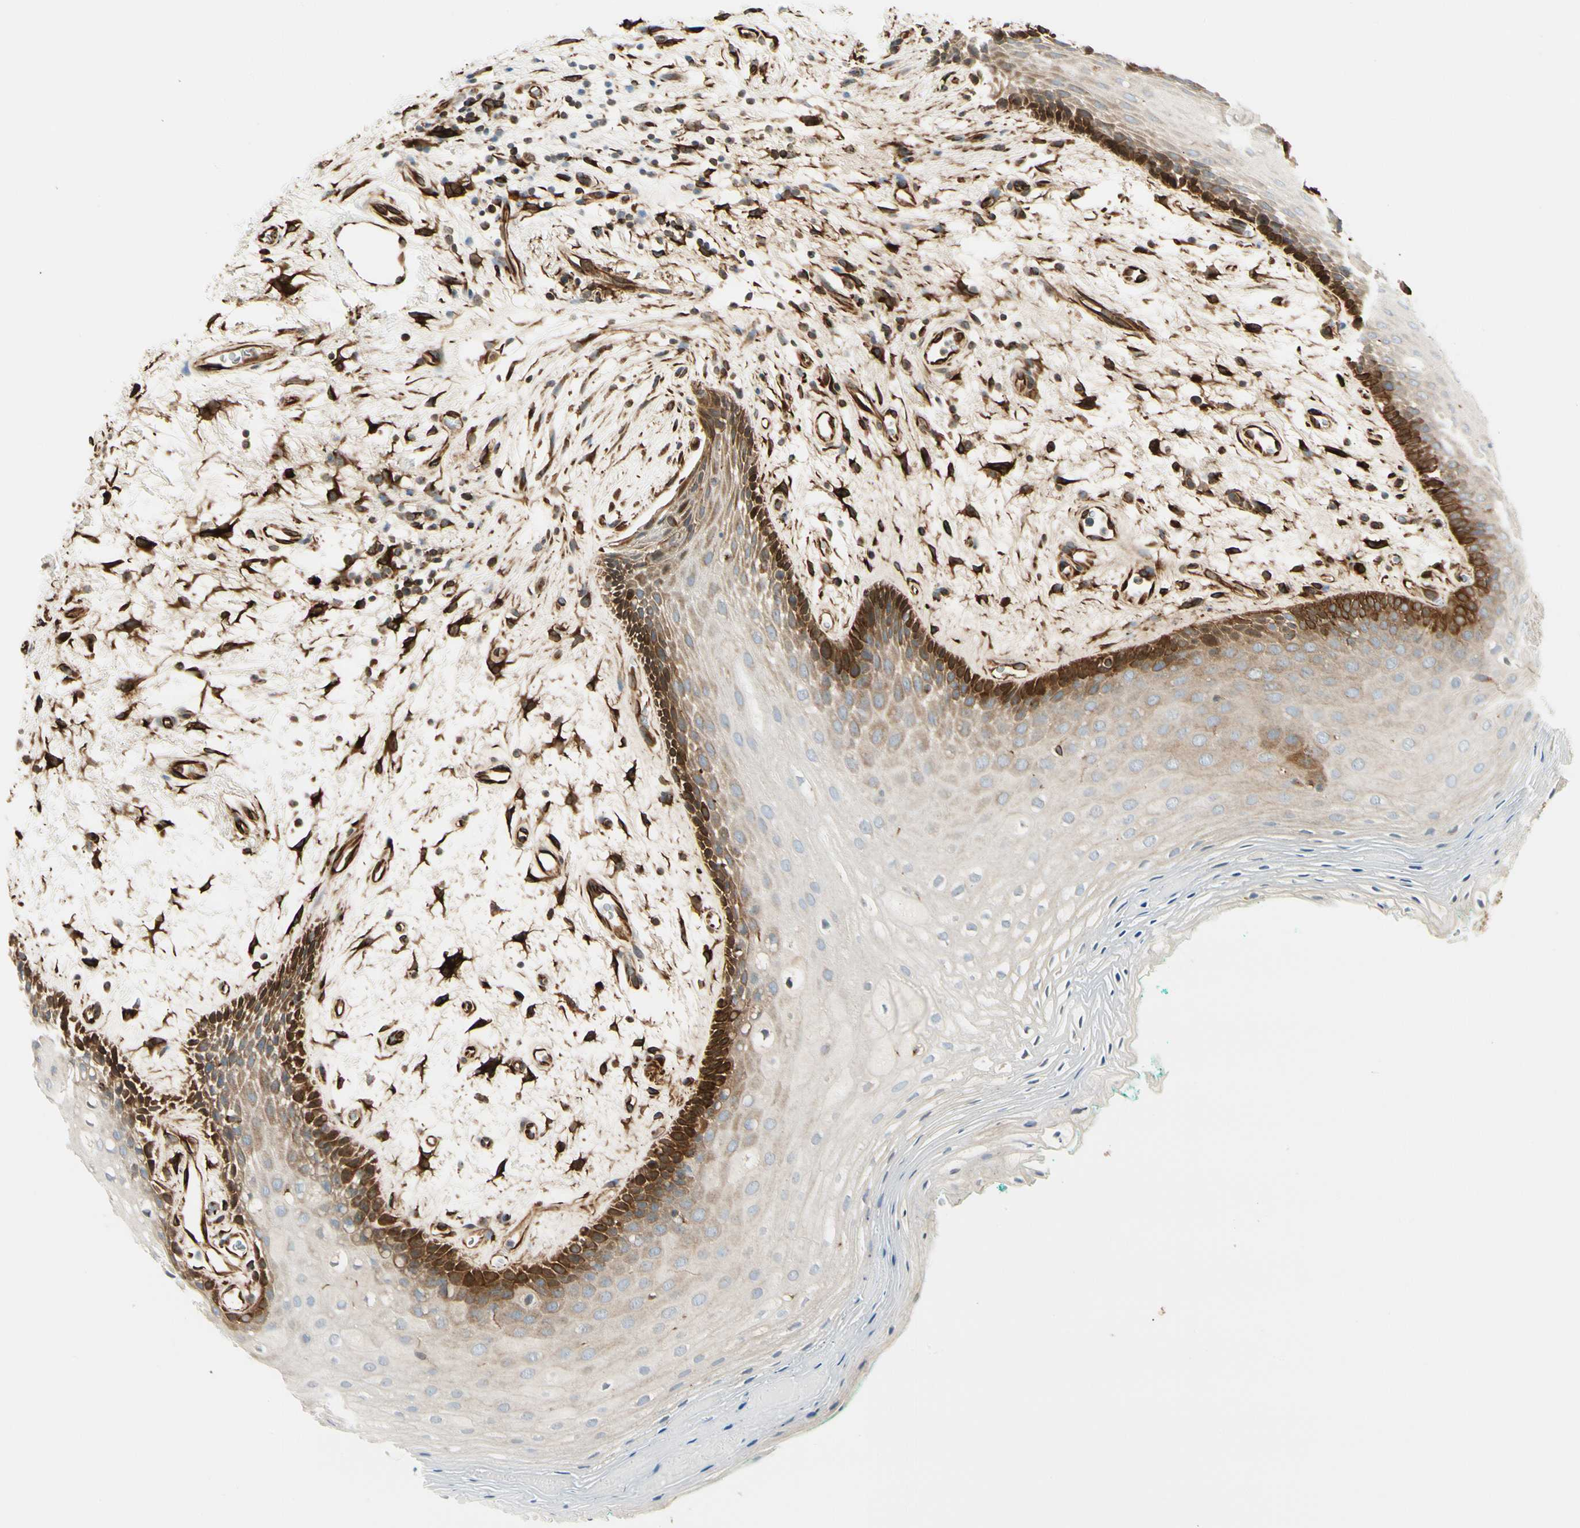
{"staining": {"intensity": "strong", "quantity": "<25%", "location": "cytoplasmic/membranous"}, "tissue": "oral mucosa", "cell_type": "Squamous epithelial cells", "image_type": "normal", "snomed": [{"axis": "morphology", "description": "Normal tissue, NOS"}, {"axis": "topography", "description": "Skeletal muscle"}, {"axis": "topography", "description": "Oral tissue"}, {"axis": "topography", "description": "Peripheral nerve tissue"}], "caption": "IHC micrograph of normal oral mucosa: oral mucosa stained using immunohistochemistry (IHC) demonstrates medium levels of strong protein expression localized specifically in the cytoplasmic/membranous of squamous epithelial cells, appearing as a cytoplasmic/membranous brown color.", "gene": "FTH1", "patient": {"sex": "female", "age": 84}}